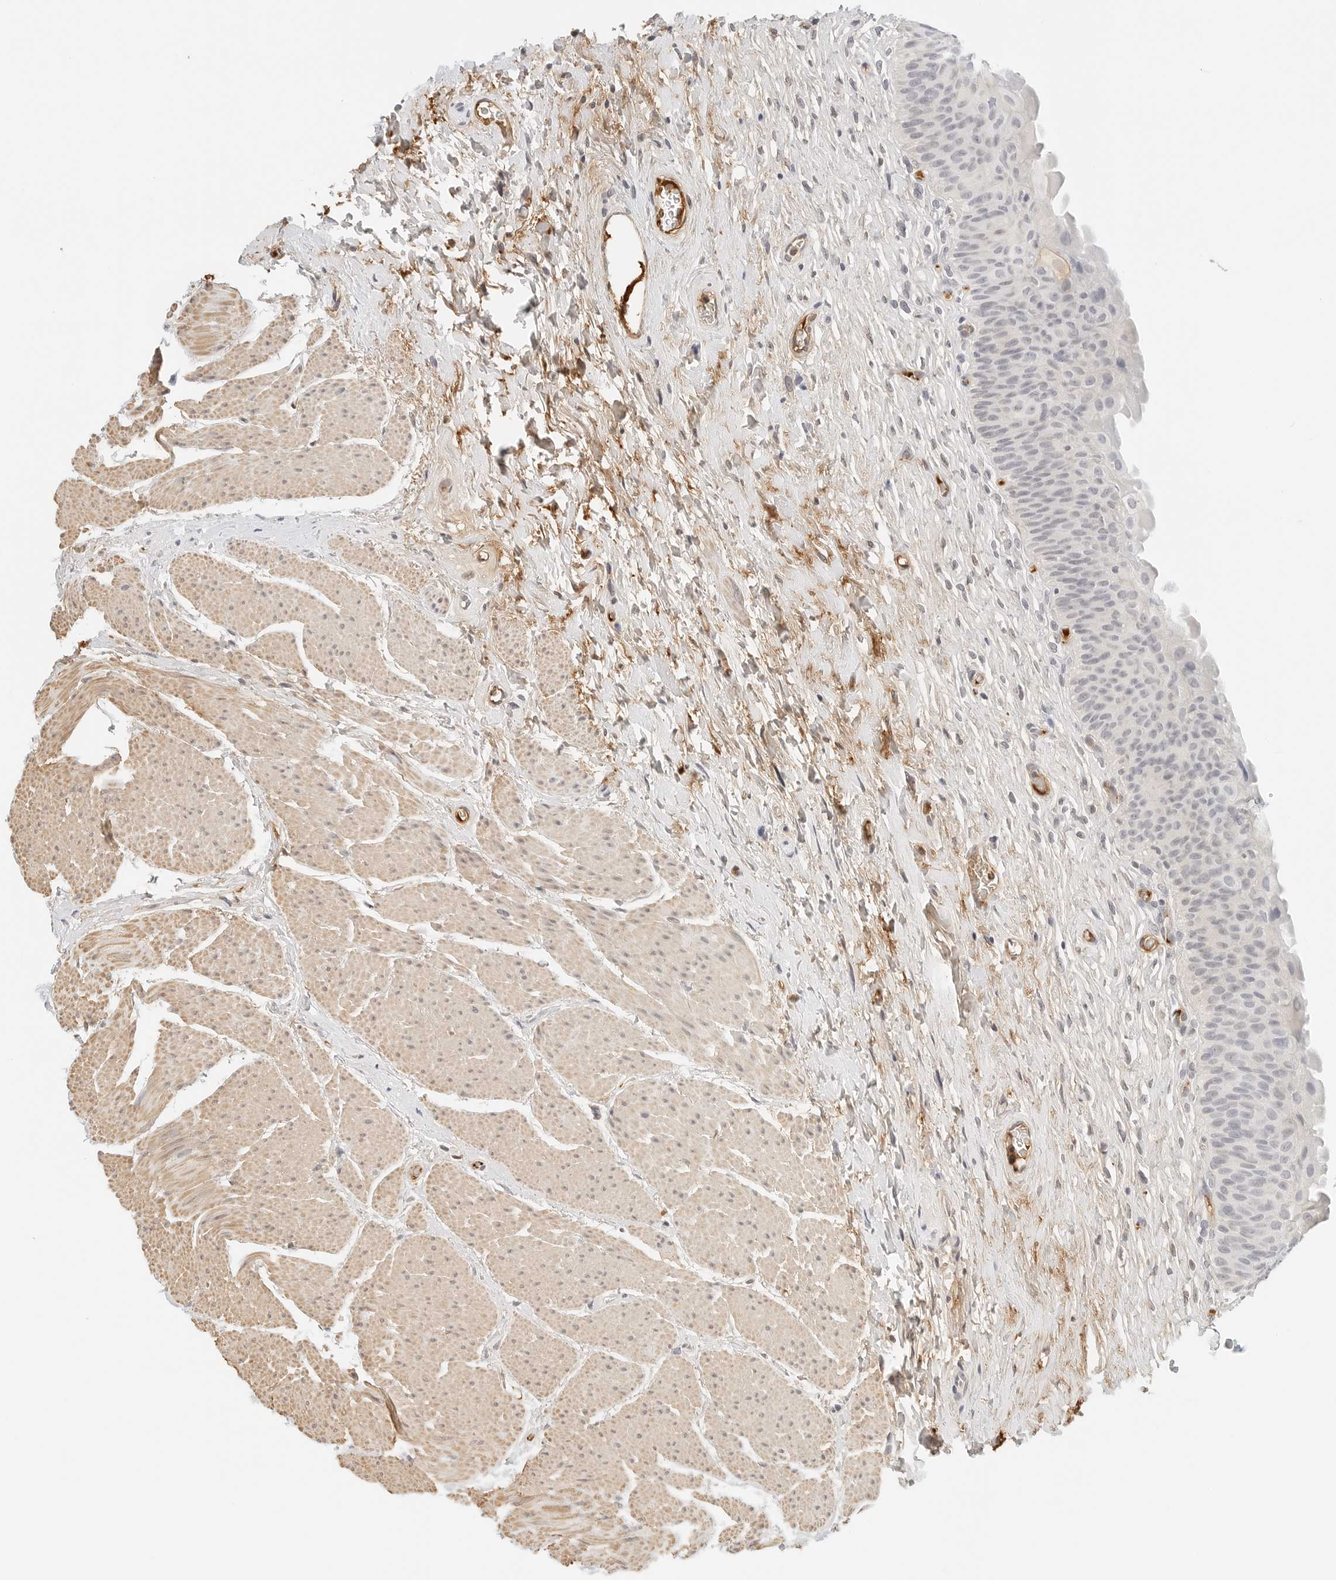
{"staining": {"intensity": "negative", "quantity": "none", "location": "none"}, "tissue": "urinary bladder", "cell_type": "Urothelial cells", "image_type": "normal", "snomed": [{"axis": "morphology", "description": "Normal tissue, NOS"}, {"axis": "topography", "description": "Urinary bladder"}], "caption": "IHC of benign human urinary bladder shows no expression in urothelial cells. Brightfield microscopy of immunohistochemistry (IHC) stained with DAB (brown) and hematoxylin (blue), captured at high magnification.", "gene": "PKDCC", "patient": {"sex": "male", "age": 74}}